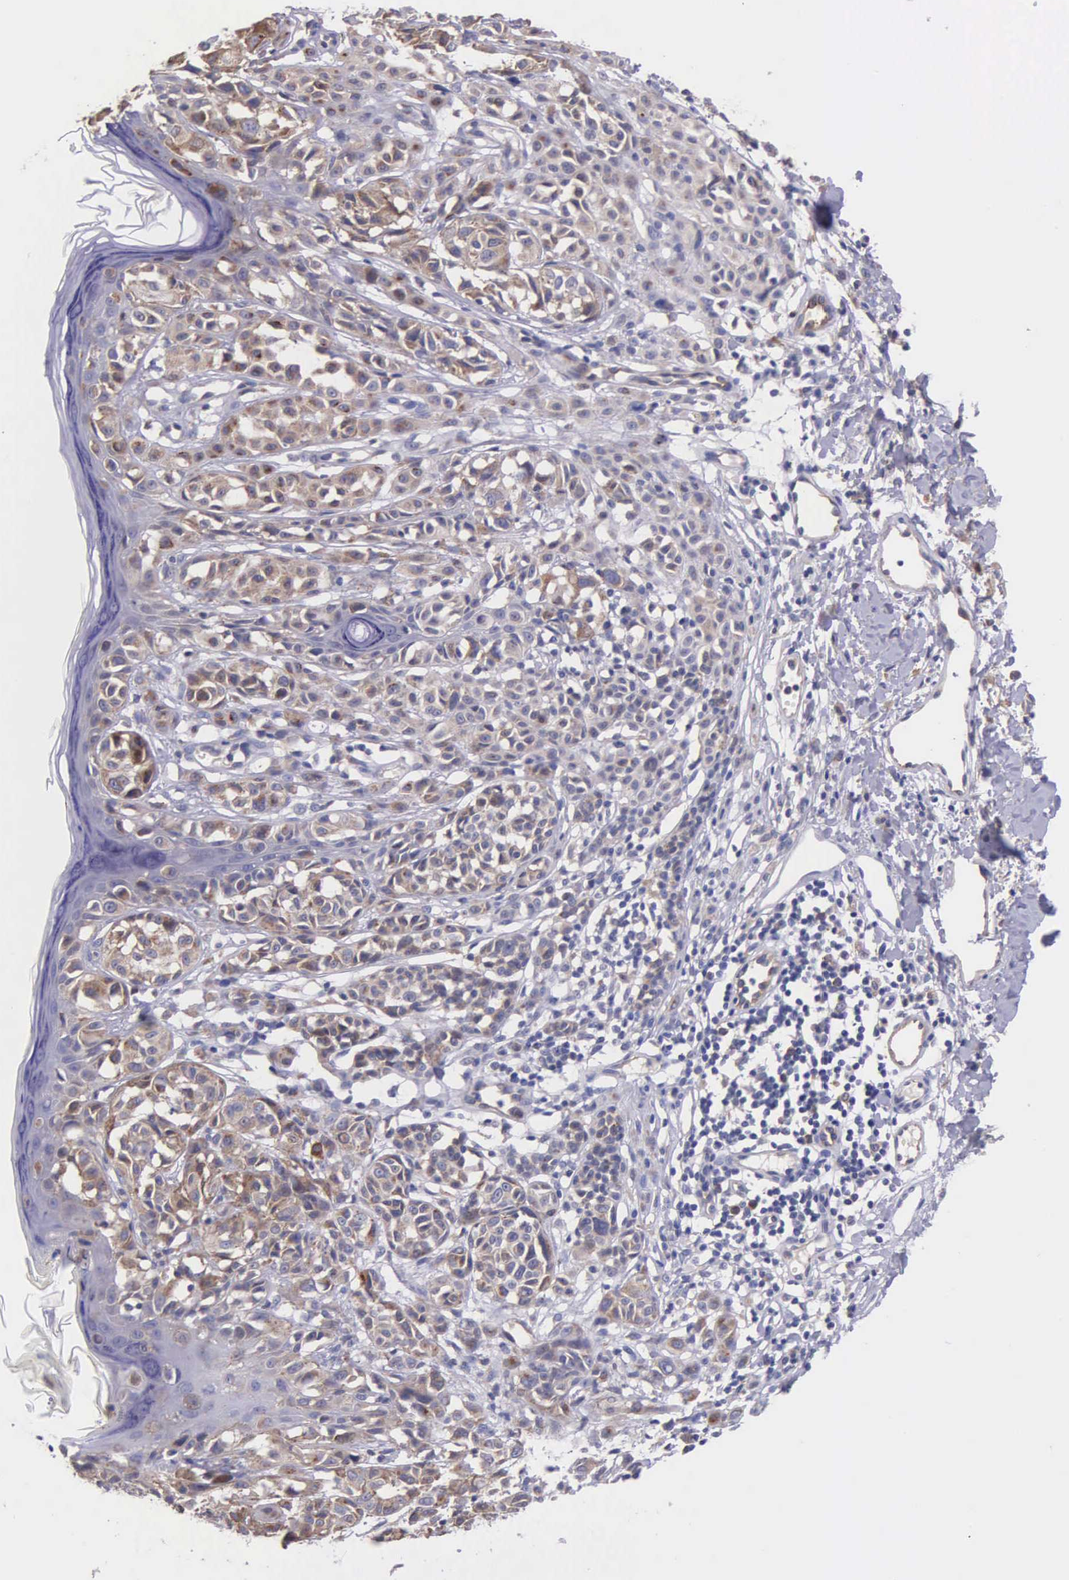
{"staining": {"intensity": "weak", "quantity": "25%-75%", "location": "cytoplasmic/membranous"}, "tissue": "melanoma", "cell_type": "Tumor cells", "image_type": "cancer", "snomed": [{"axis": "morphology", "description": "Malignant melanoma, NOS"}, {"axis": "topography", "description": "Skin"}], "caption": "Human melanoma stained with a brown dye demonstrates weak cytoplasmic/membranous positive positivity in about 25%-75% of tumor cells.", "gene": "ZC3H12B", "patient": {"sex": "male", "age": 40}}